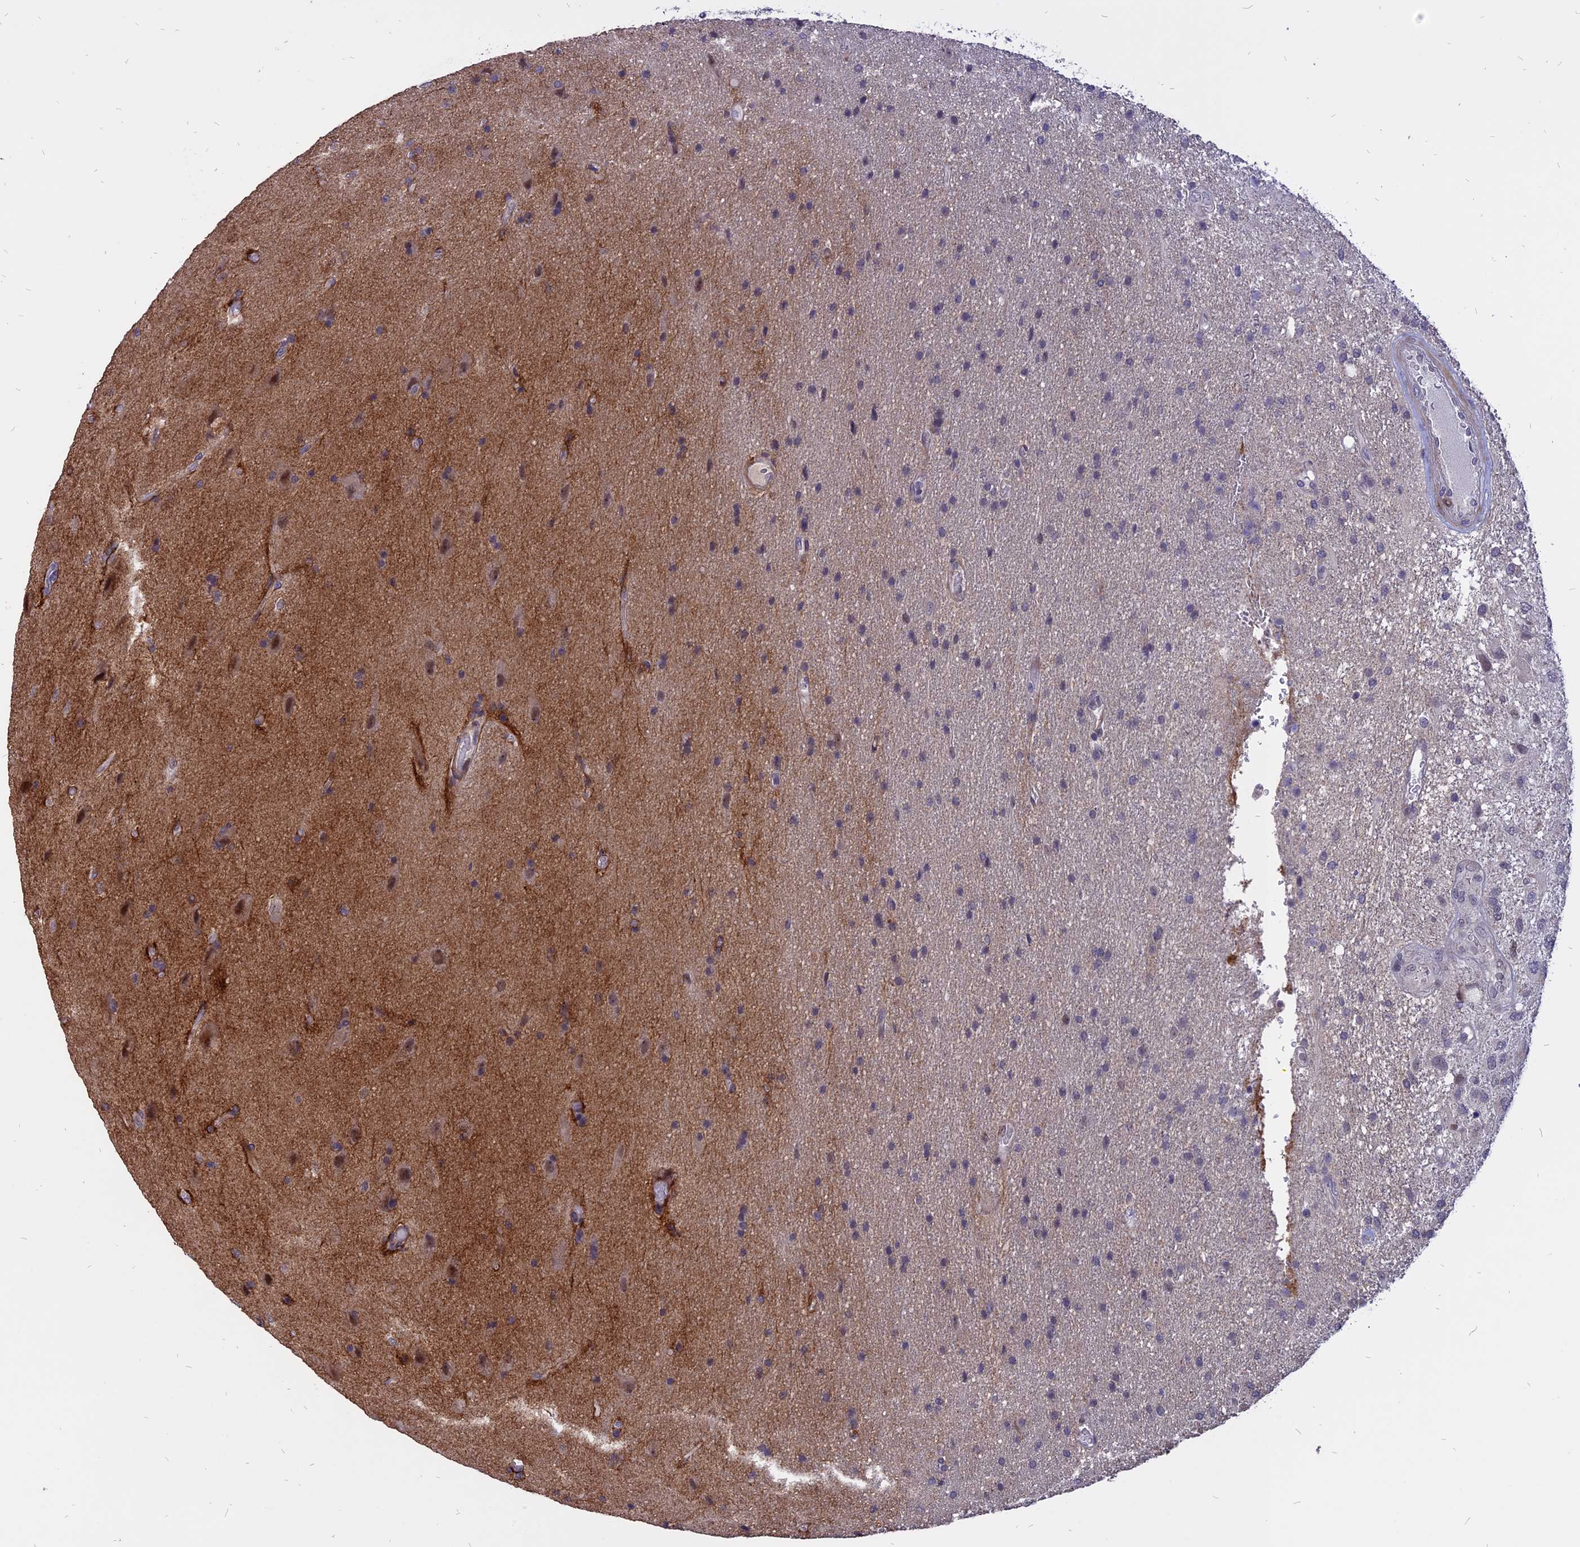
{"staining": {"intensity": "negative", "quantity": "none", "location": "none"}, "tissue": "glioma", "cell_type": "Tumor cells", "image_type": "cancer", "snomed": [{"axis": "morphology", "description": "Glioma, malignant, Low grade"}, {"axis": "topography", "description": "Brain"}], "caption": "Immunohistochemical staining of human glioma shows no significant staining in tumor cells.", "gene": "TMEM263", "patient": {"sex": "male", "age": 66}}